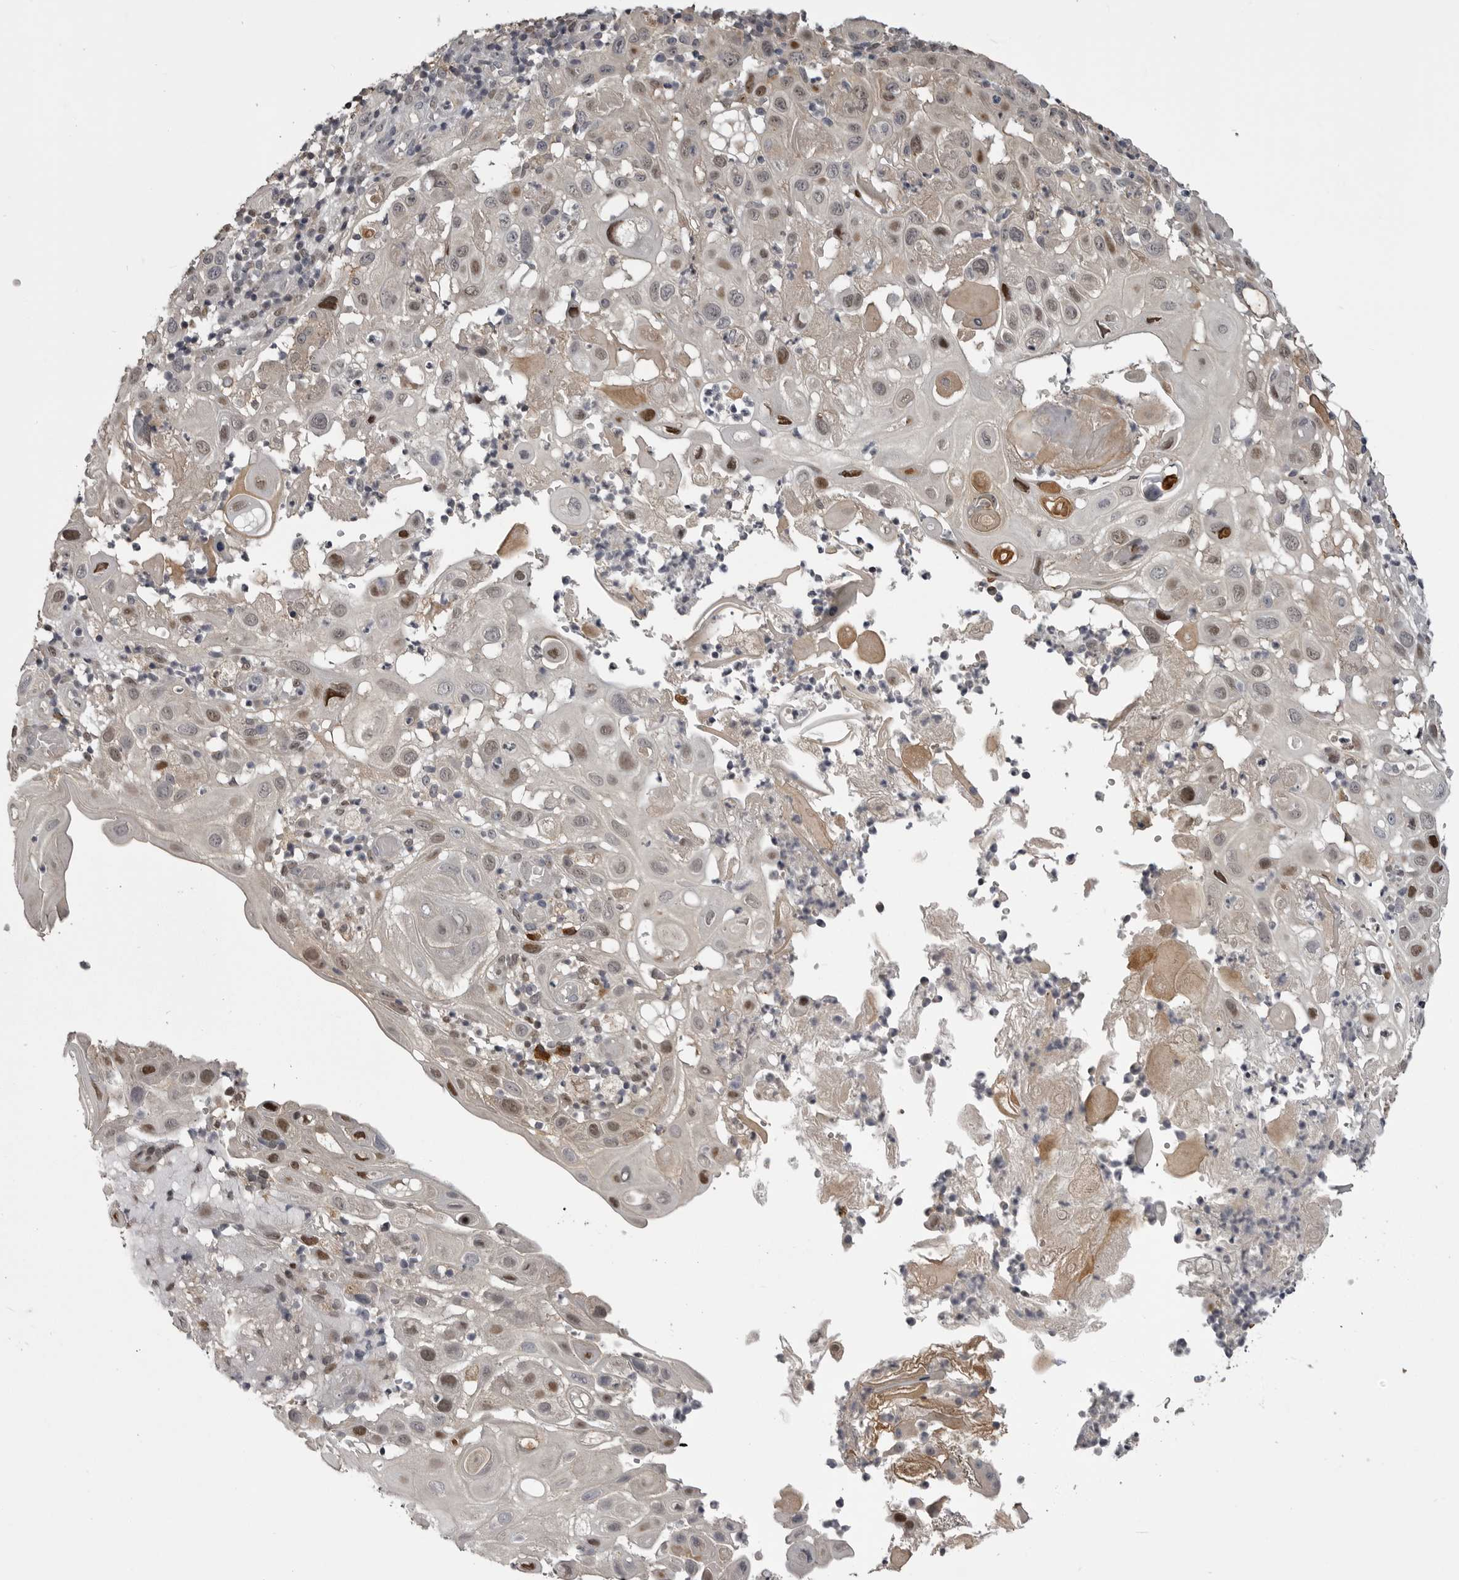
{"staining": {"intensity": "moderate", "quantity": "<25%", "location": "nuclear"}, "tissue": "skin cancer", "cell_type": "Tumor cells", "image_type": "cancer", "snomed": [{"axis": "morphology", "description": "Normal tissue, NOS"}, {"axis": "morphology", "description": "Squamous cell carcinoma, NOS"}, {"axis": "topography", "description": "Skin"}], "caption": "Immunohistochemistry (DAB (3,3'-diaminobenzidine)) staining of human squamous cell carcinoma (skin) shows moderate nuclear protein staining in about <25% of tumor cells. Using DAB (3,3'-diaminobenzidine) (brown) and hematoxylin (blue) stains, captured at high magnification using brightfield microscopy.", "gene": "SNX16", "patient": {"sex": "female", "age": 96}}